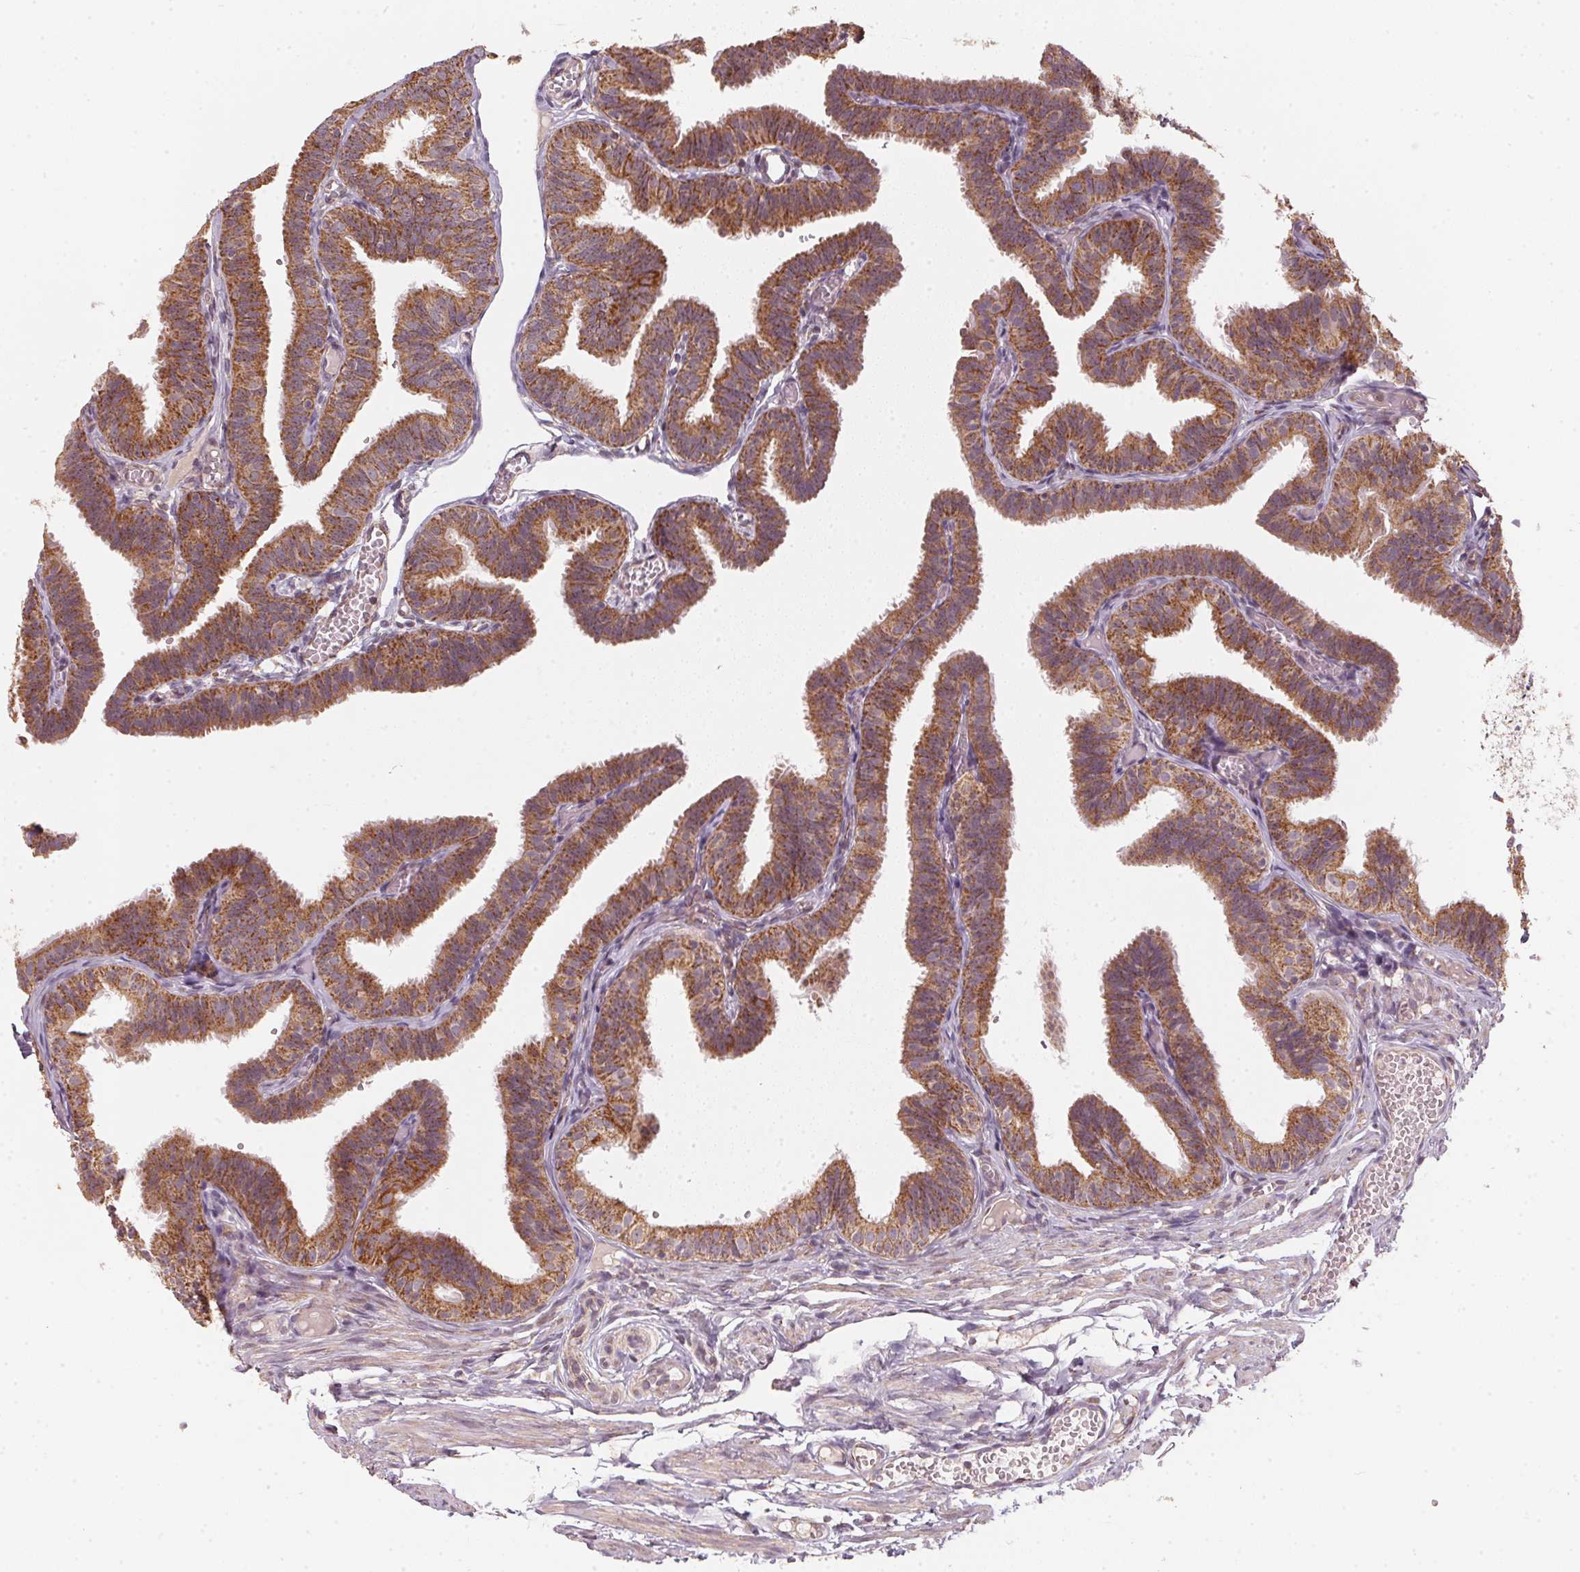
{"staining": {"intensity": "strong", "quantity": ">75%", "location": "cytoplasmic/membranous"}, "tissue": "fallopian tube", "cell_type": "Glandular cells", "image_type": "normal", "snomed": [{"axis": "morphology", "description": "Normal tissue, NOS"}, {"axis": "topography", "description": "Fallopian tube"}], "caption": "Unremarkable fallopian tube shows strong cytoplasmic/membranous expression in approximately >75% of glandular cells, visualized by immunohistochemistry.", "gene": "MATCAP1", "patient": {"sex": "female", "age": 25}}